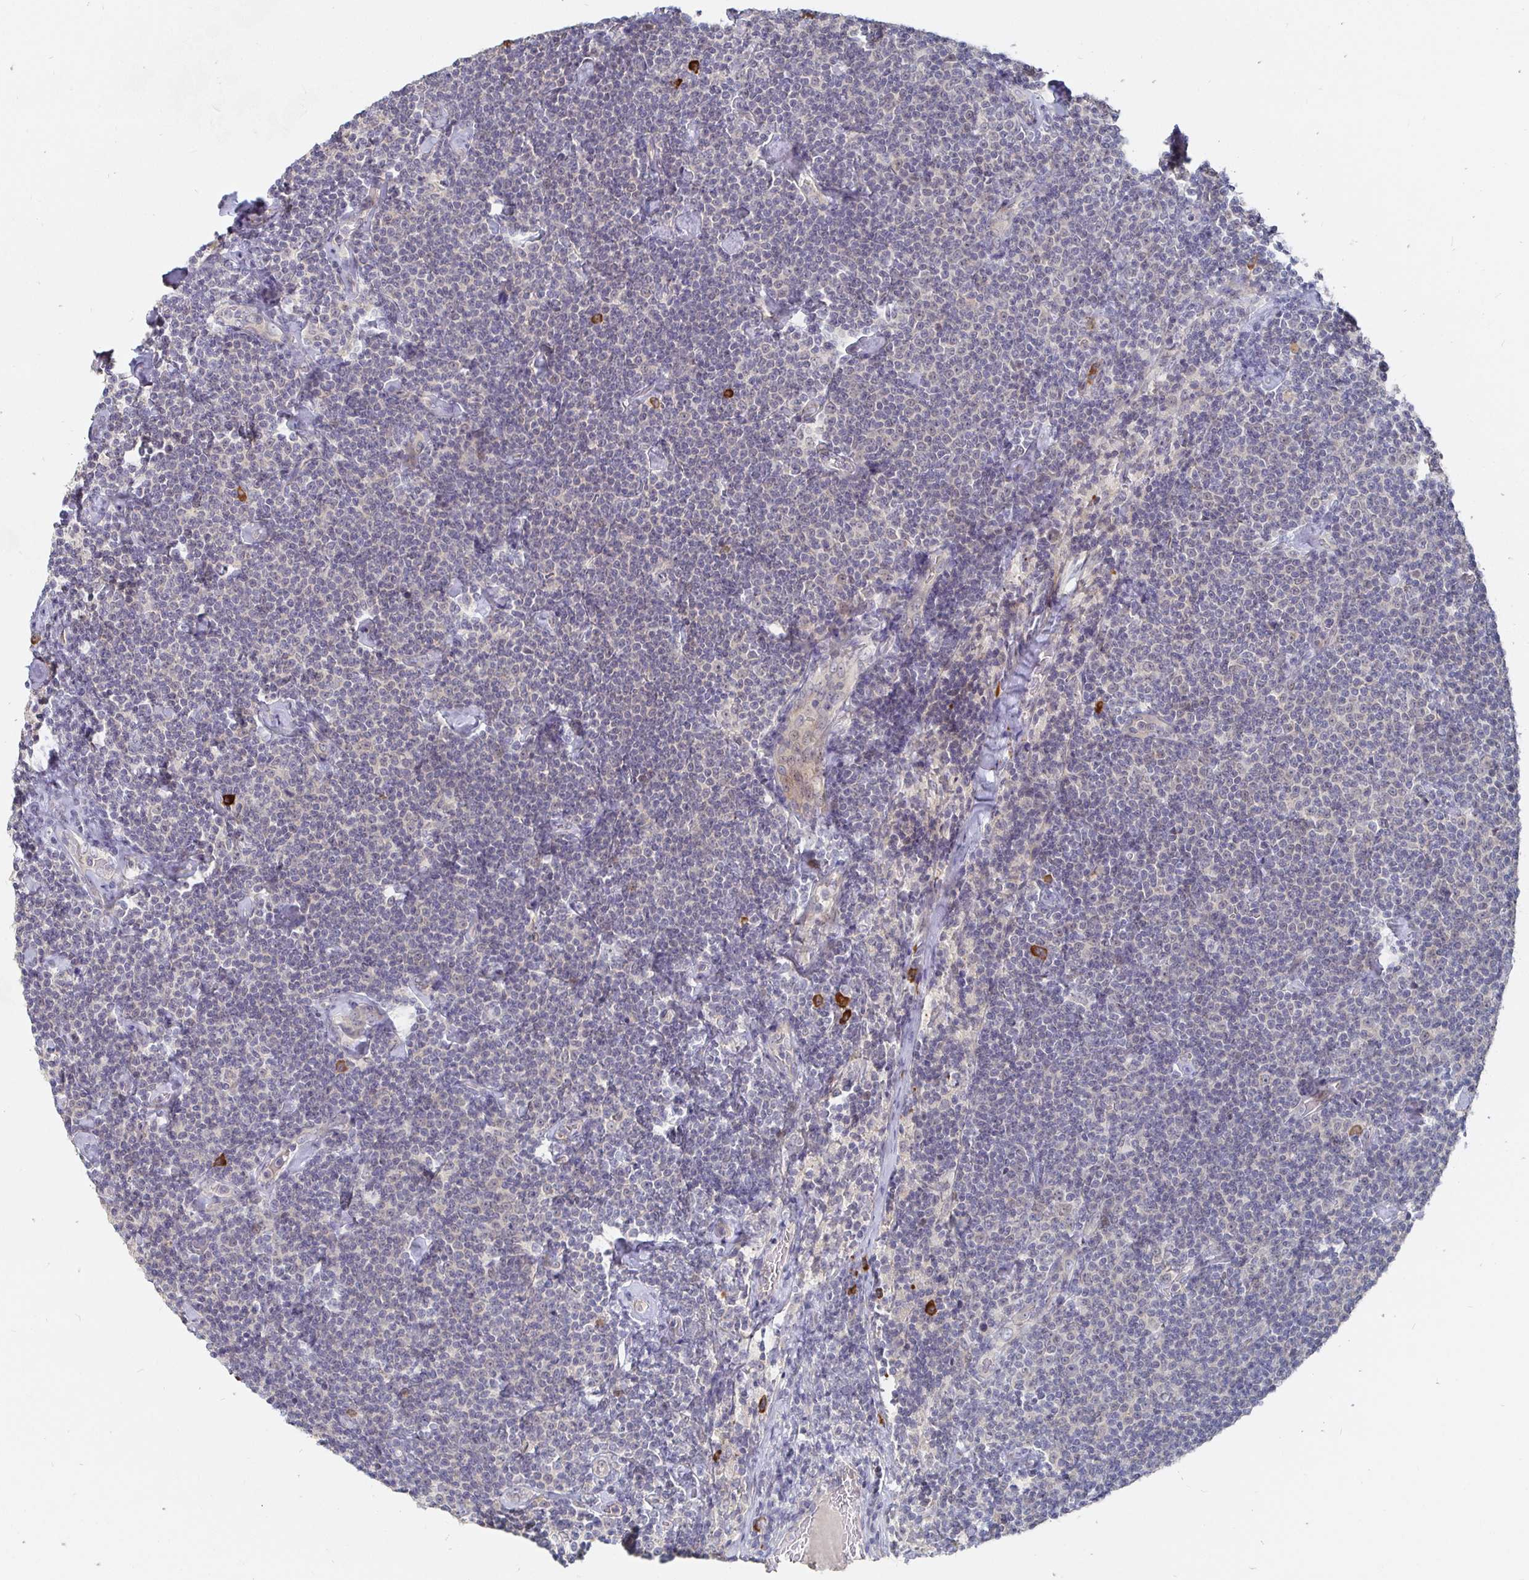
{"staining": {"intensity": "negative", "quantity": "none", "location": "none"}, "tissue": "lymphoma", "cell_type": "Tumor cells", "image_type": "cancer", "snomed": [{"axis": "morphology", "description": "Malignant lymphoma, non-Hodgkin's type, Low grade"}, {"axis": "topography", "description": "Lymph node"}], "caption": "Human malignant lymphoma, non-Hodgkin's type (low-grade) stained for a protein using immunohistochemistry reveals no positivity in tumor cells.", "gene": "MEIS1", "patient": {"sex": "male", "age": 81}}